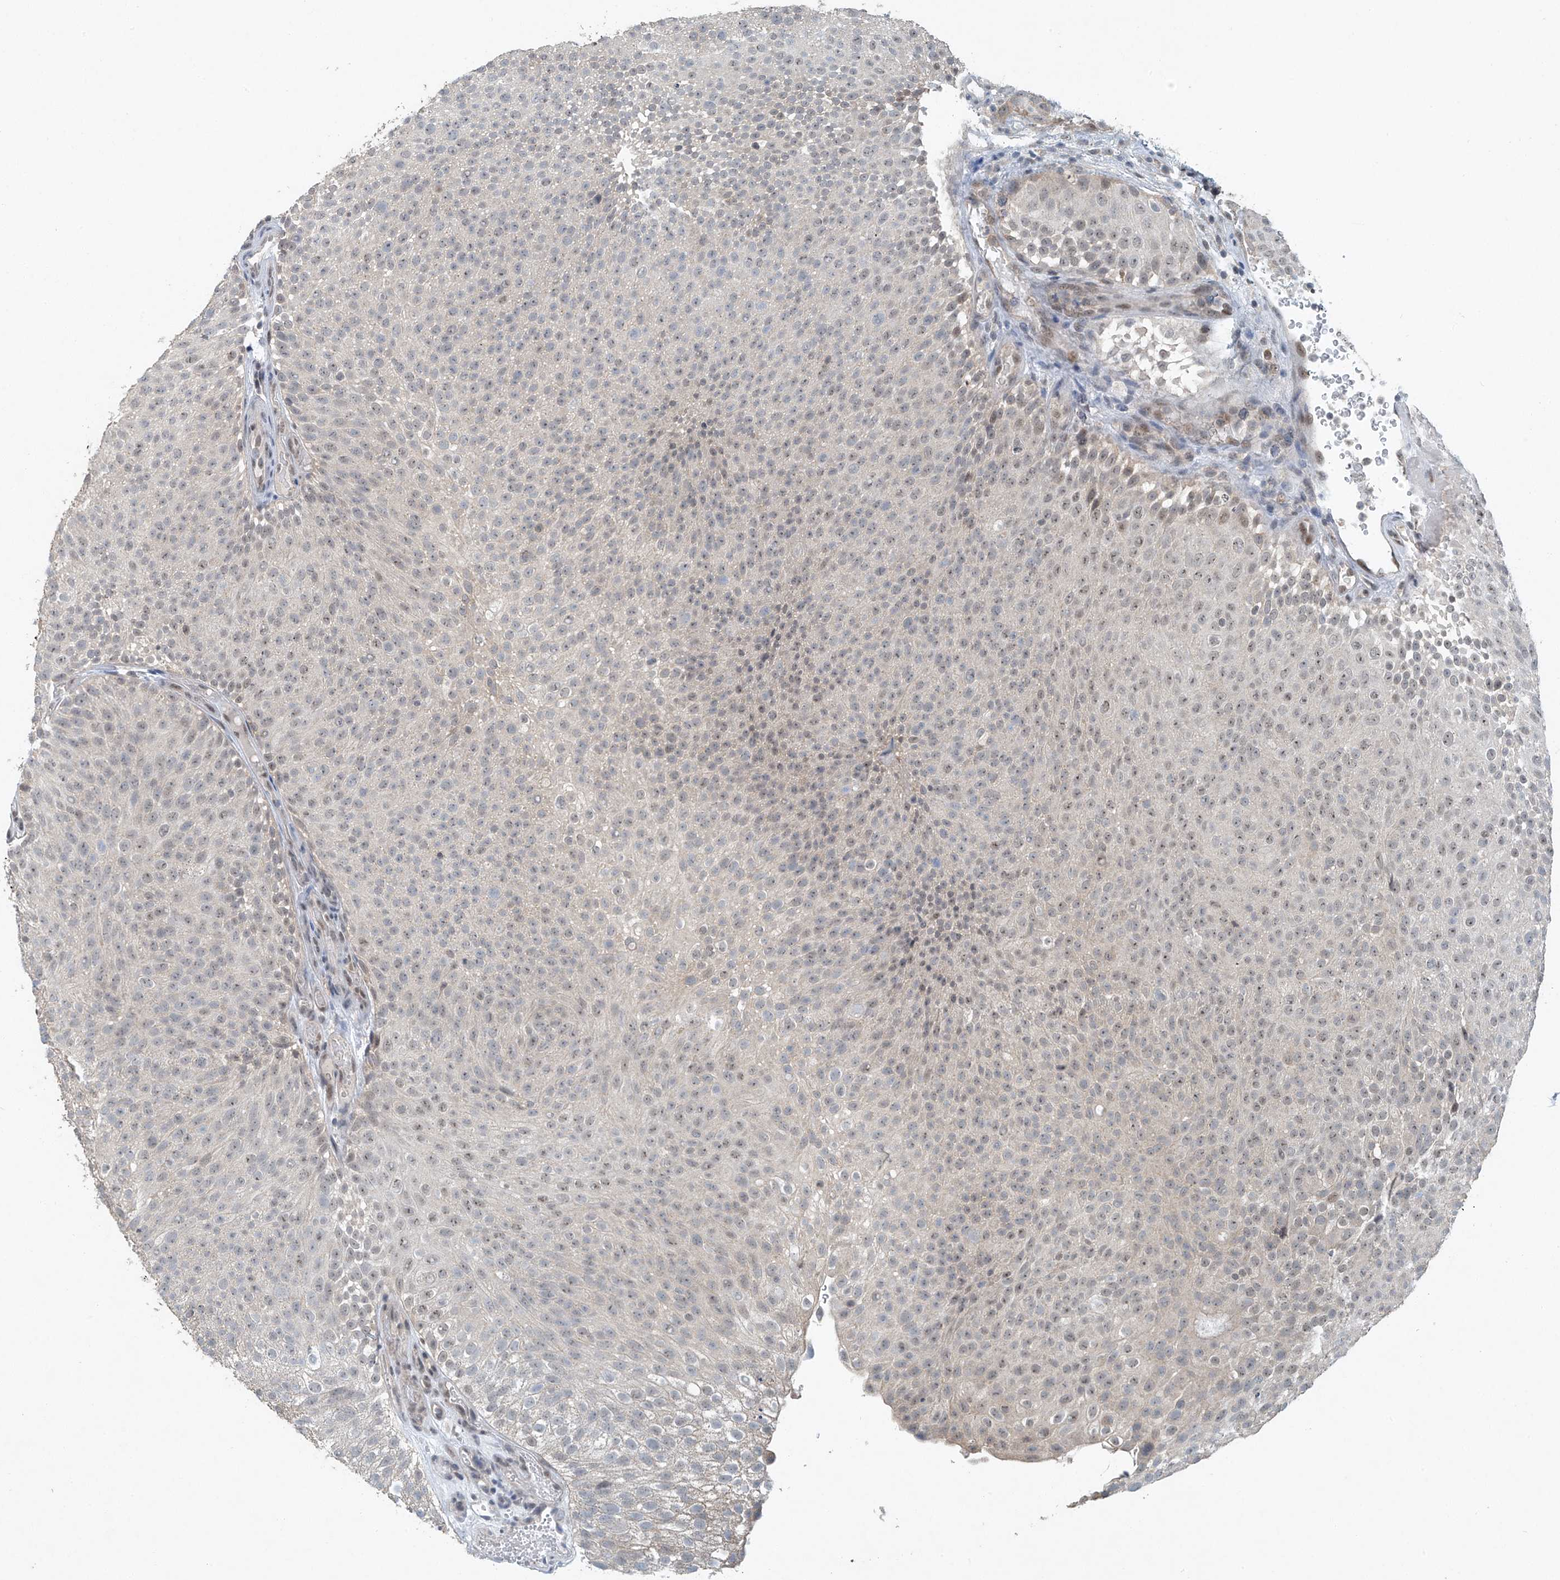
{"staining": {"intensity": "weak", "quantity": "25%-75%", "location": "nuclear"}, "tissue": "urothelial cancer", "cell_type": "Tumor cells", "image_type": "cancer", "snomed": [{"axis": "morphology", "description": "Urothelial carcinoma, Low grade"}, {"axis": "topography", "description": "Urinary bladder"}], "caption": "DAB immunohistochemical staining of urothelial cancer reveals weak nuclear protein positivity in approximately 25%-75% of tumor cells.", "gene": "TAF8", "patient": {"sex": "male", "age": 78}}